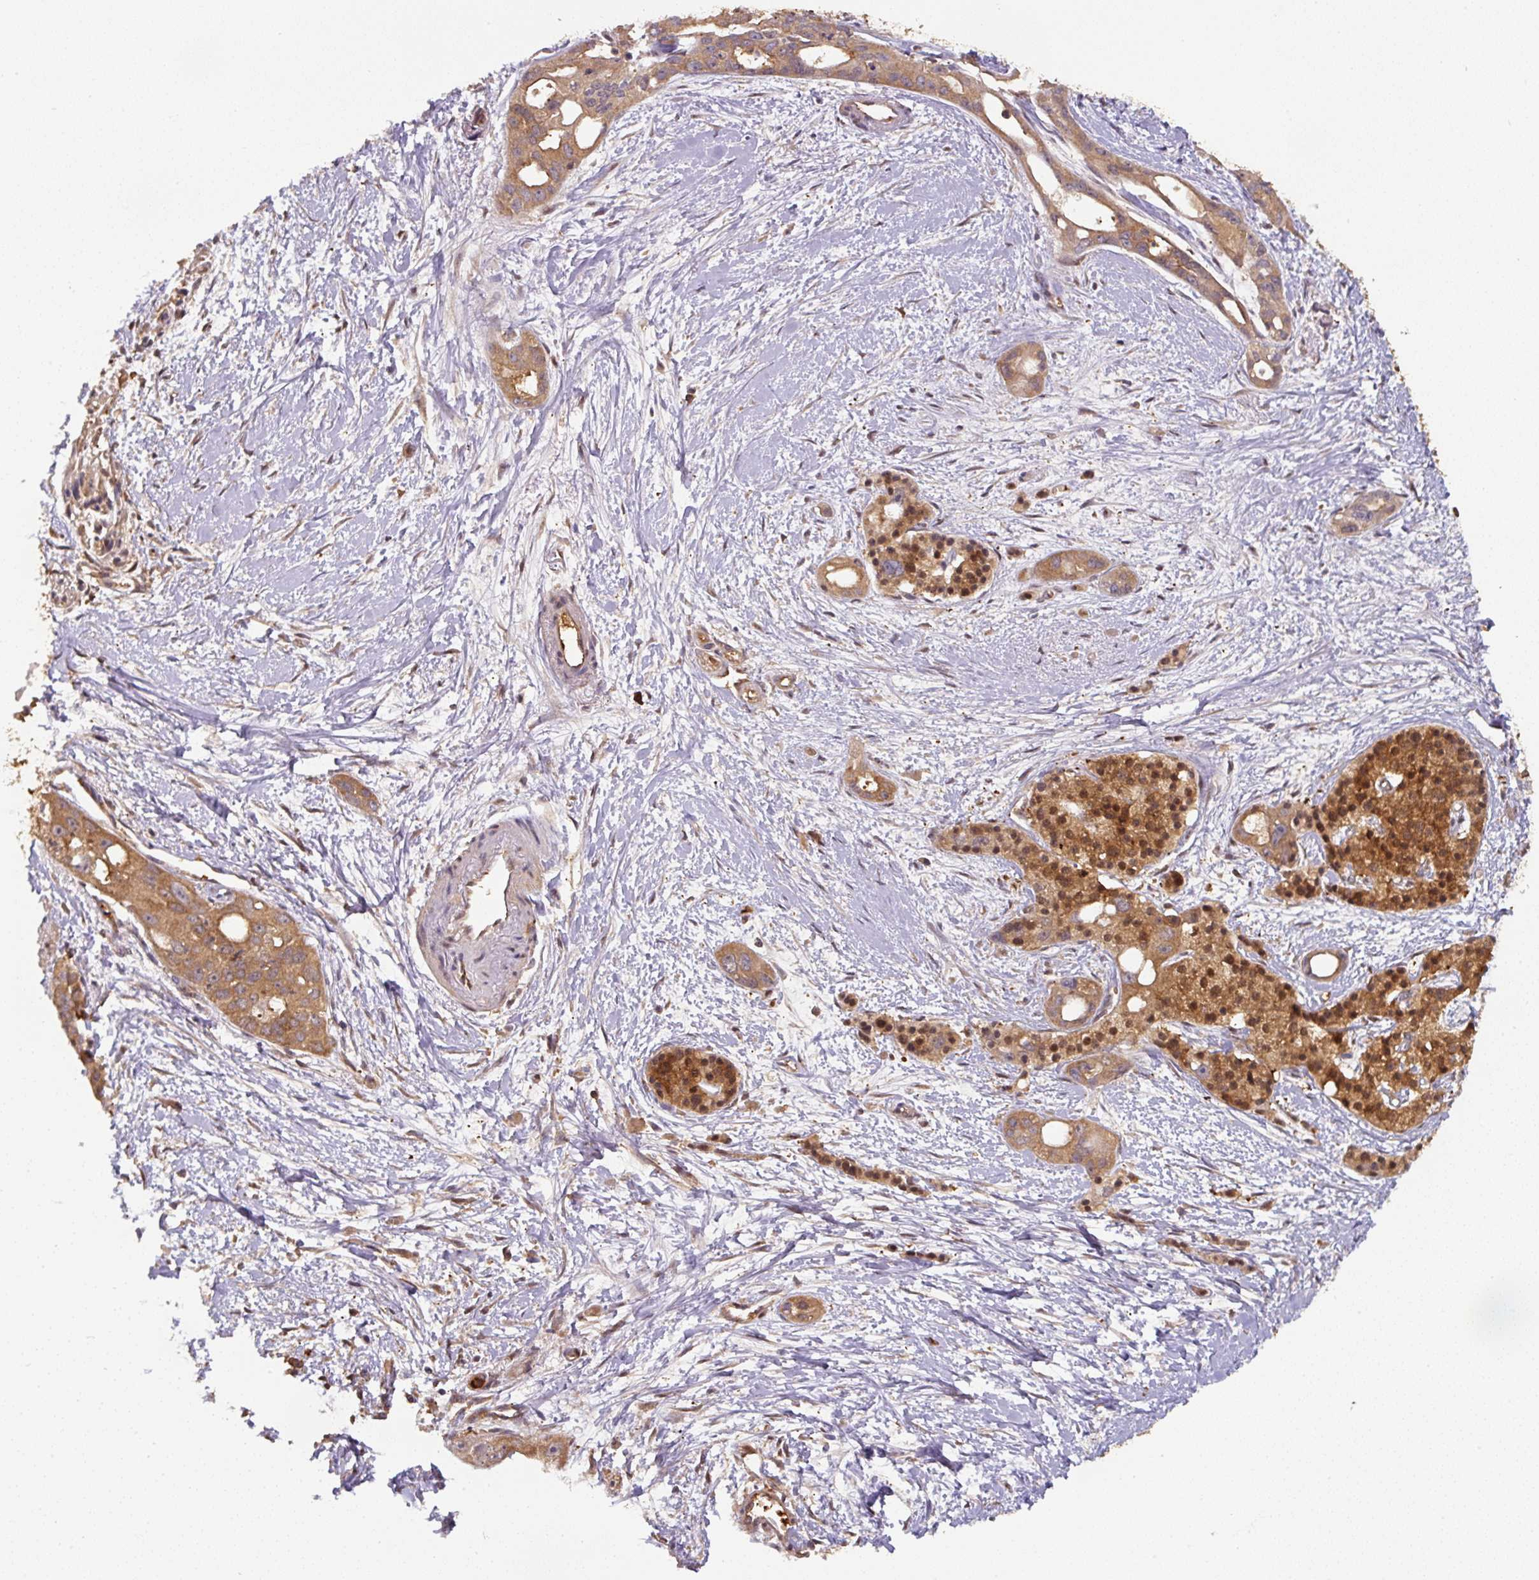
{"staining": {"intensity": "moderate", "quantity": ">75%", "location": "cytoplasmic/membranous"}, "tissue": "pancreatic cancer", "cell_type": "Tumor cells", "image_type": "cancer", "snomed": [{"axis": "morphology", "description": "Adenocarcinoma, NOS"}, {"axis": "topography", "description": "Pancreas"}], "caption": "Brown immunohistochemical staining in human pancreatic adenocarcinoma reveals moderate cytoplasmic/membranous positivity in about >75% of tumor cells. (brown staining indicates protein expression, while blue staining denotes nuclei).", "gene": "ST13", "patient": {"sex": "female", "age": 50}}